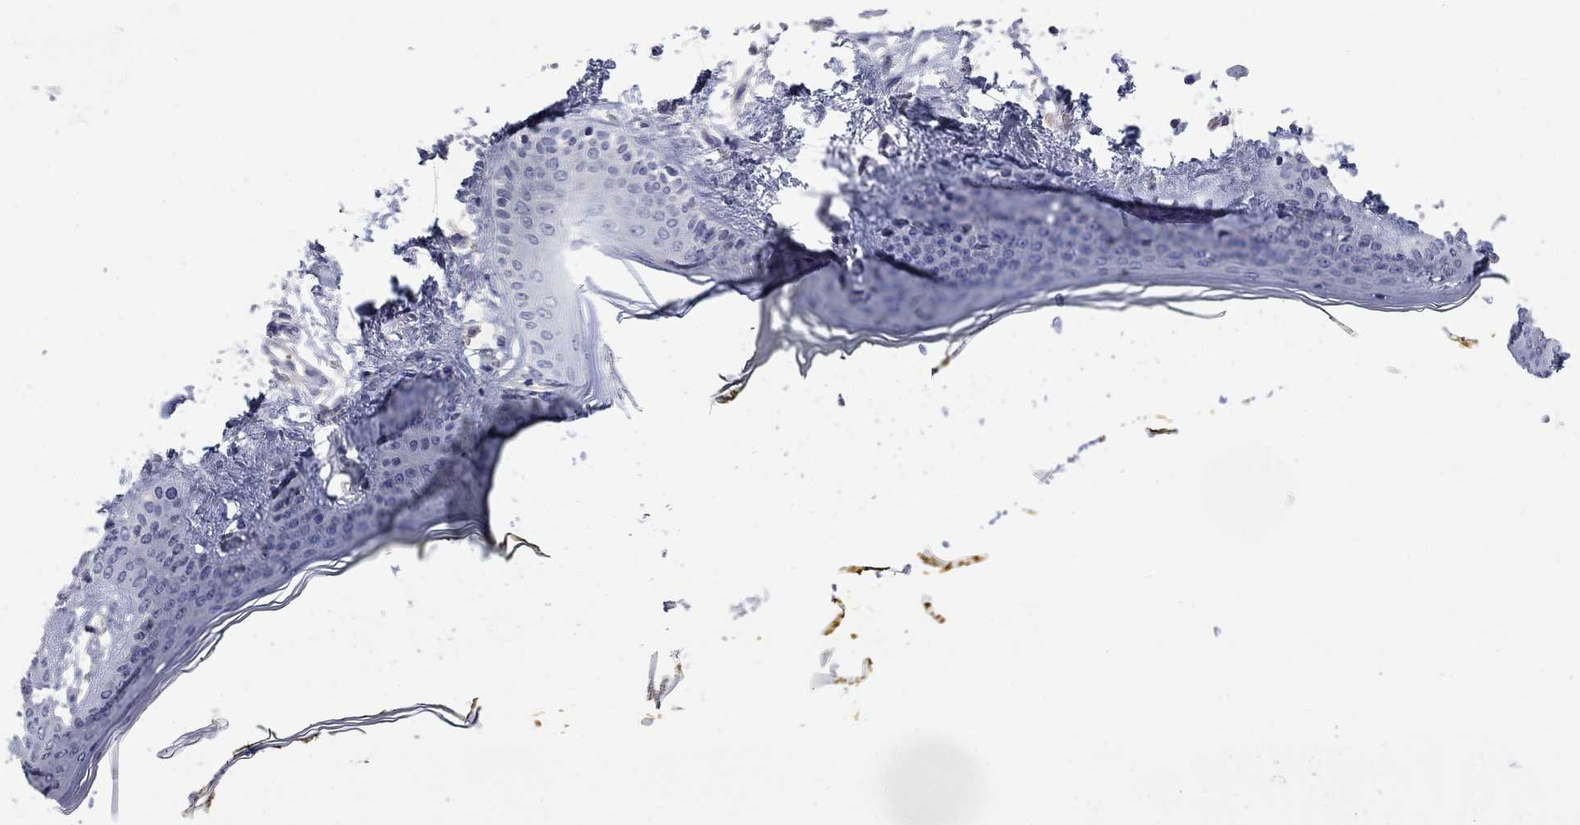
{"staining": {"intensity": "negative", "quantity": "none", "location": "none"}, "tissue": "skin", "cell_type": "Fibroblasts", "image_type": "normal", "snomed": [{"axis": "morphology", "description": "Normal tissue, NOS"}, {"axis": "topography", "description": "Skin"}], "caption": "High magnification brightfield microscopy of normal skin stained with DAB (3,3'-diaminobenzidine) (brown) and counterstained with hematoxylin (blue): fibroblasts show no significant staining.", "gene": "PLEK", "patient": {"sex": "female", "age": 34}}